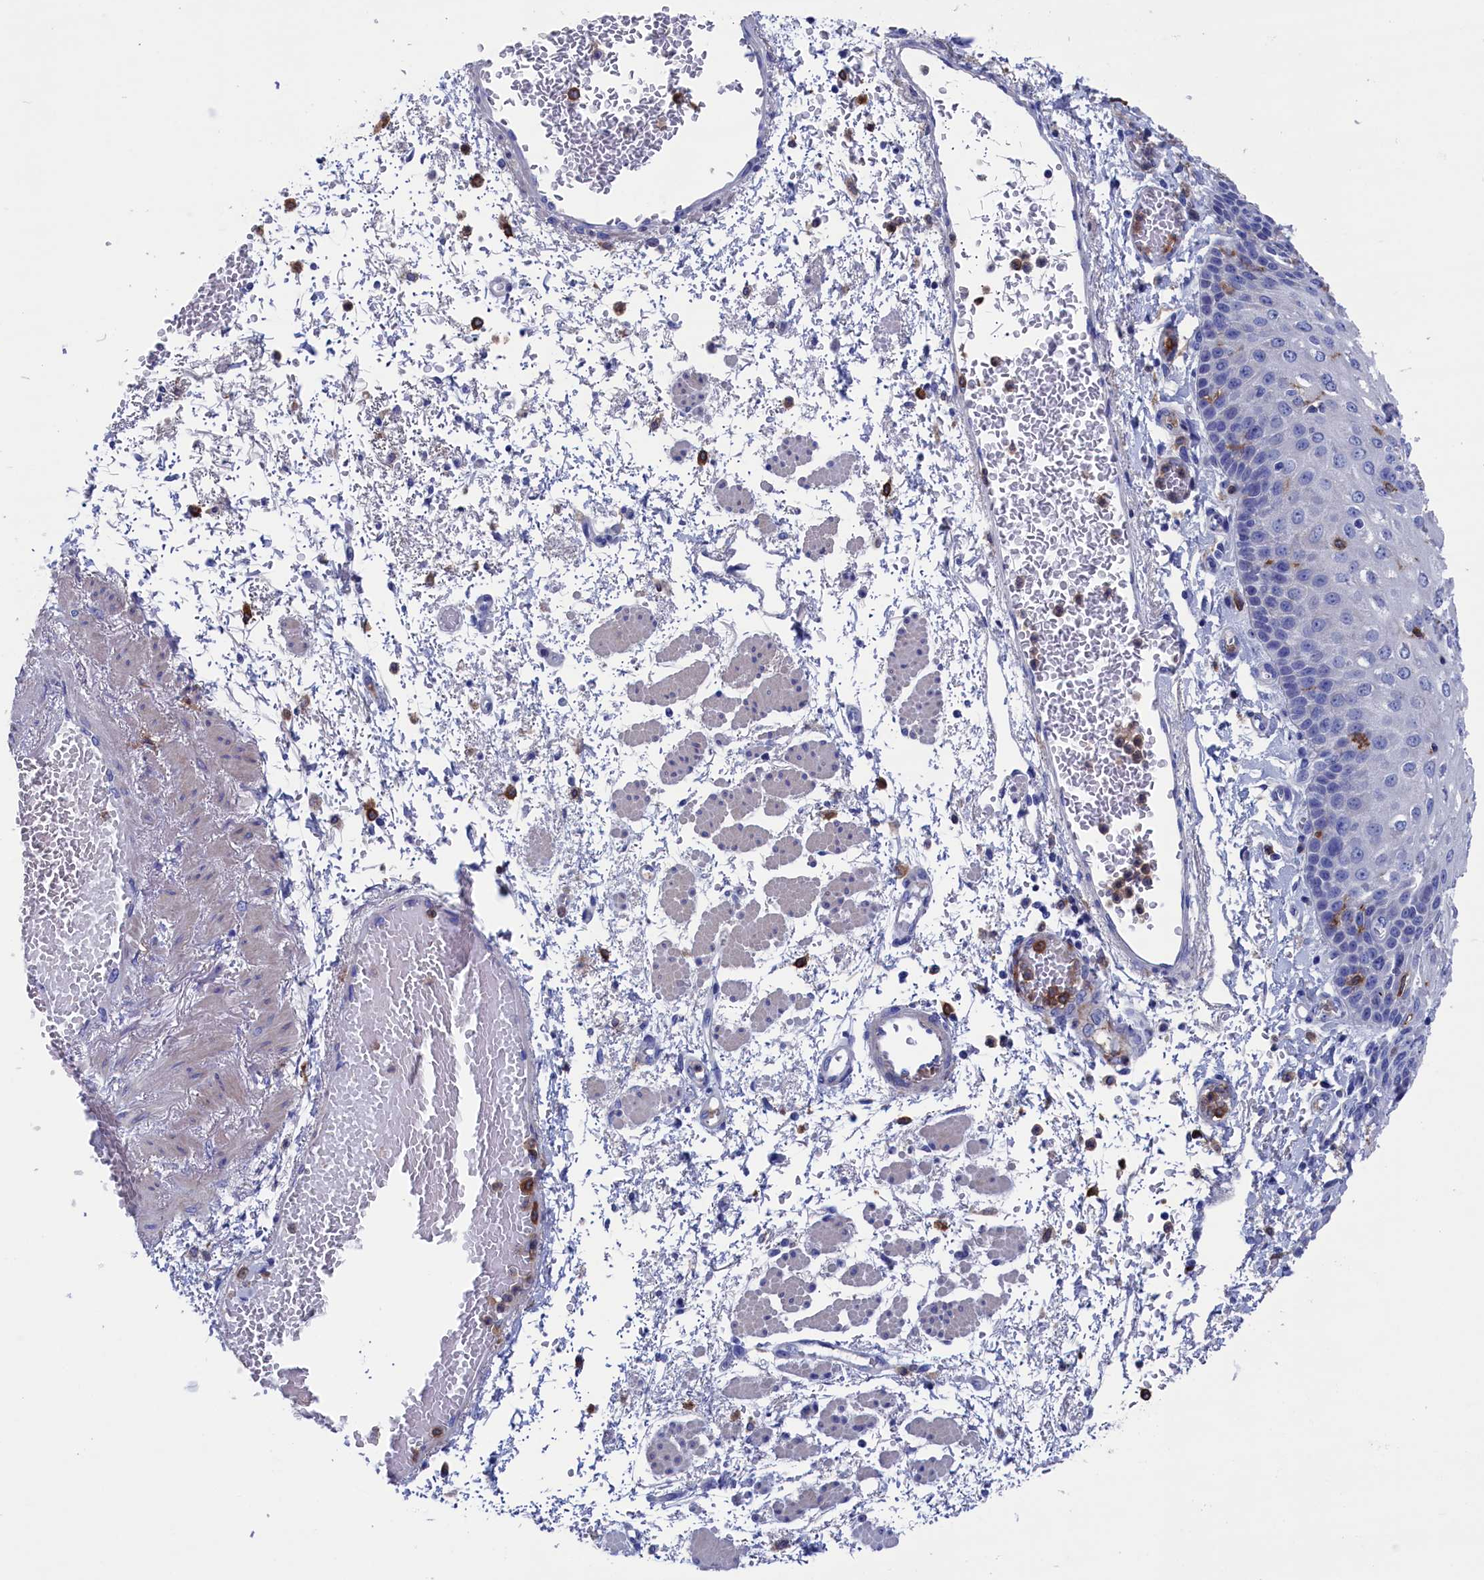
{"staining": {"intensity": "negative", "quantity": "none", "location": "none"}, "tissue": "esophagus", "cell_type": "Squamous epithelial cells", "image_type": "normal", "snomed": [{"axis": "morphology", "description": "Normal tissue, NOS"}, {"axis": "topography", "description": "Esophagus"}], "caption": "A high-resolution micrograph shows immunohistochemistry (IHC) staining of benign esophagus, which reveals no significant positivity in squamous epithelial cells. The staining was performed using DAB (3,3'-diaminobenzidine) to visualize the protein expression in brown, while the nuclei were stained in blue with hematoxylin (Magnification: 20x).", "gene": "TYROBP", "patient": {"sex": "male", "age": 81}}